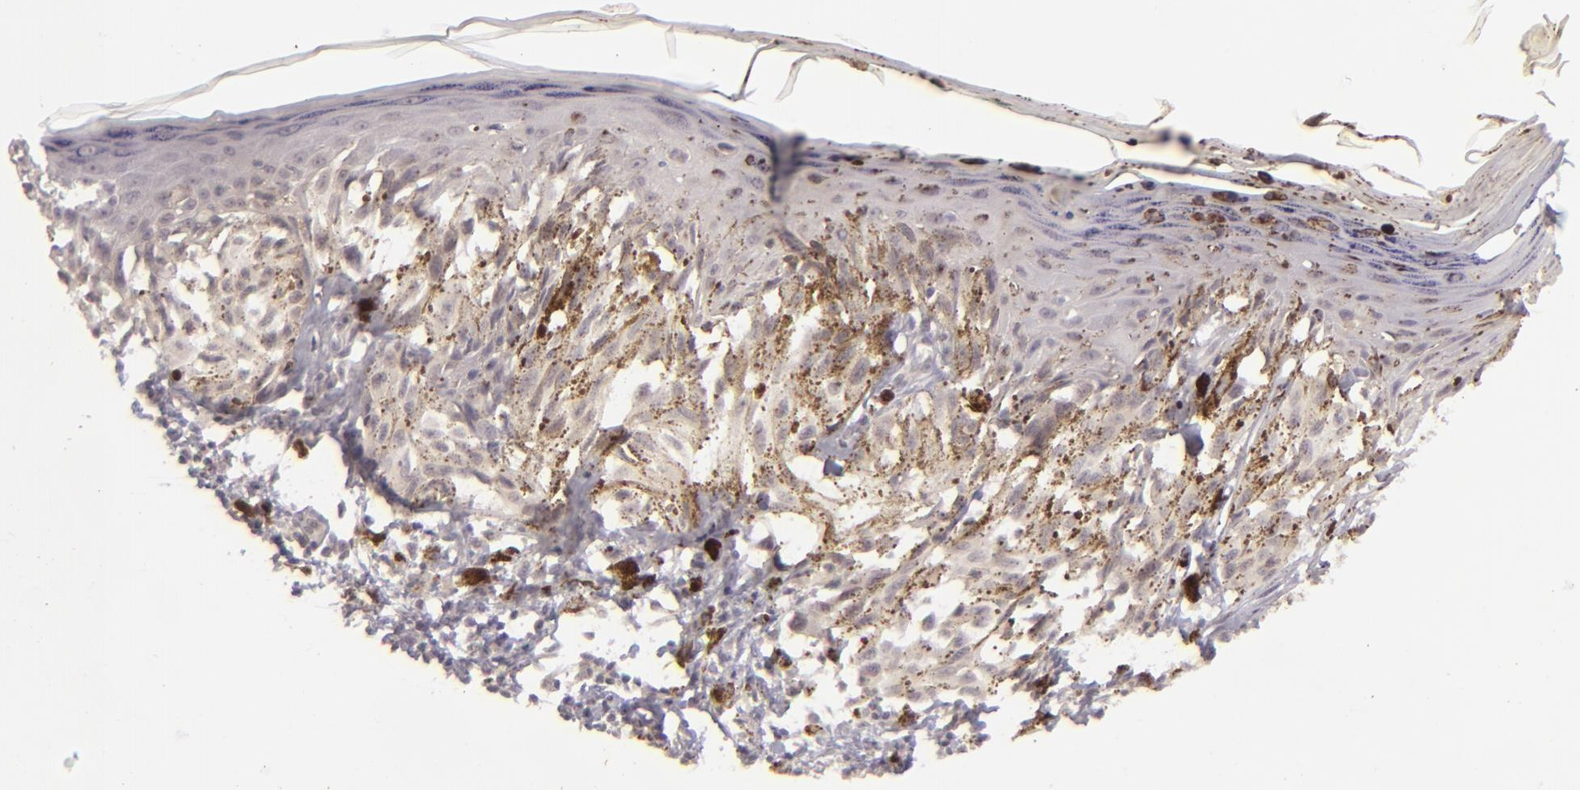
{"staining": {"intensity": "negative", "quantity": "none", "location": "none"}, "tissue": "melanoma", "cell_type": "Tumor cells", "image_type": "cancer", "snomed": [{"axis": "morphology", "description": "Malignant melanoma, NOS"}, {"axis": "topography", "description": "Skin"}], "caption": "This photomicrograph is of melanoma stained with IHC to label a protein in brown with the nuclei are counter-stained blue. There is no positivity in tumor cells.", "gene": "DLG3", "patient": {"sex": "female", "age": 72}}